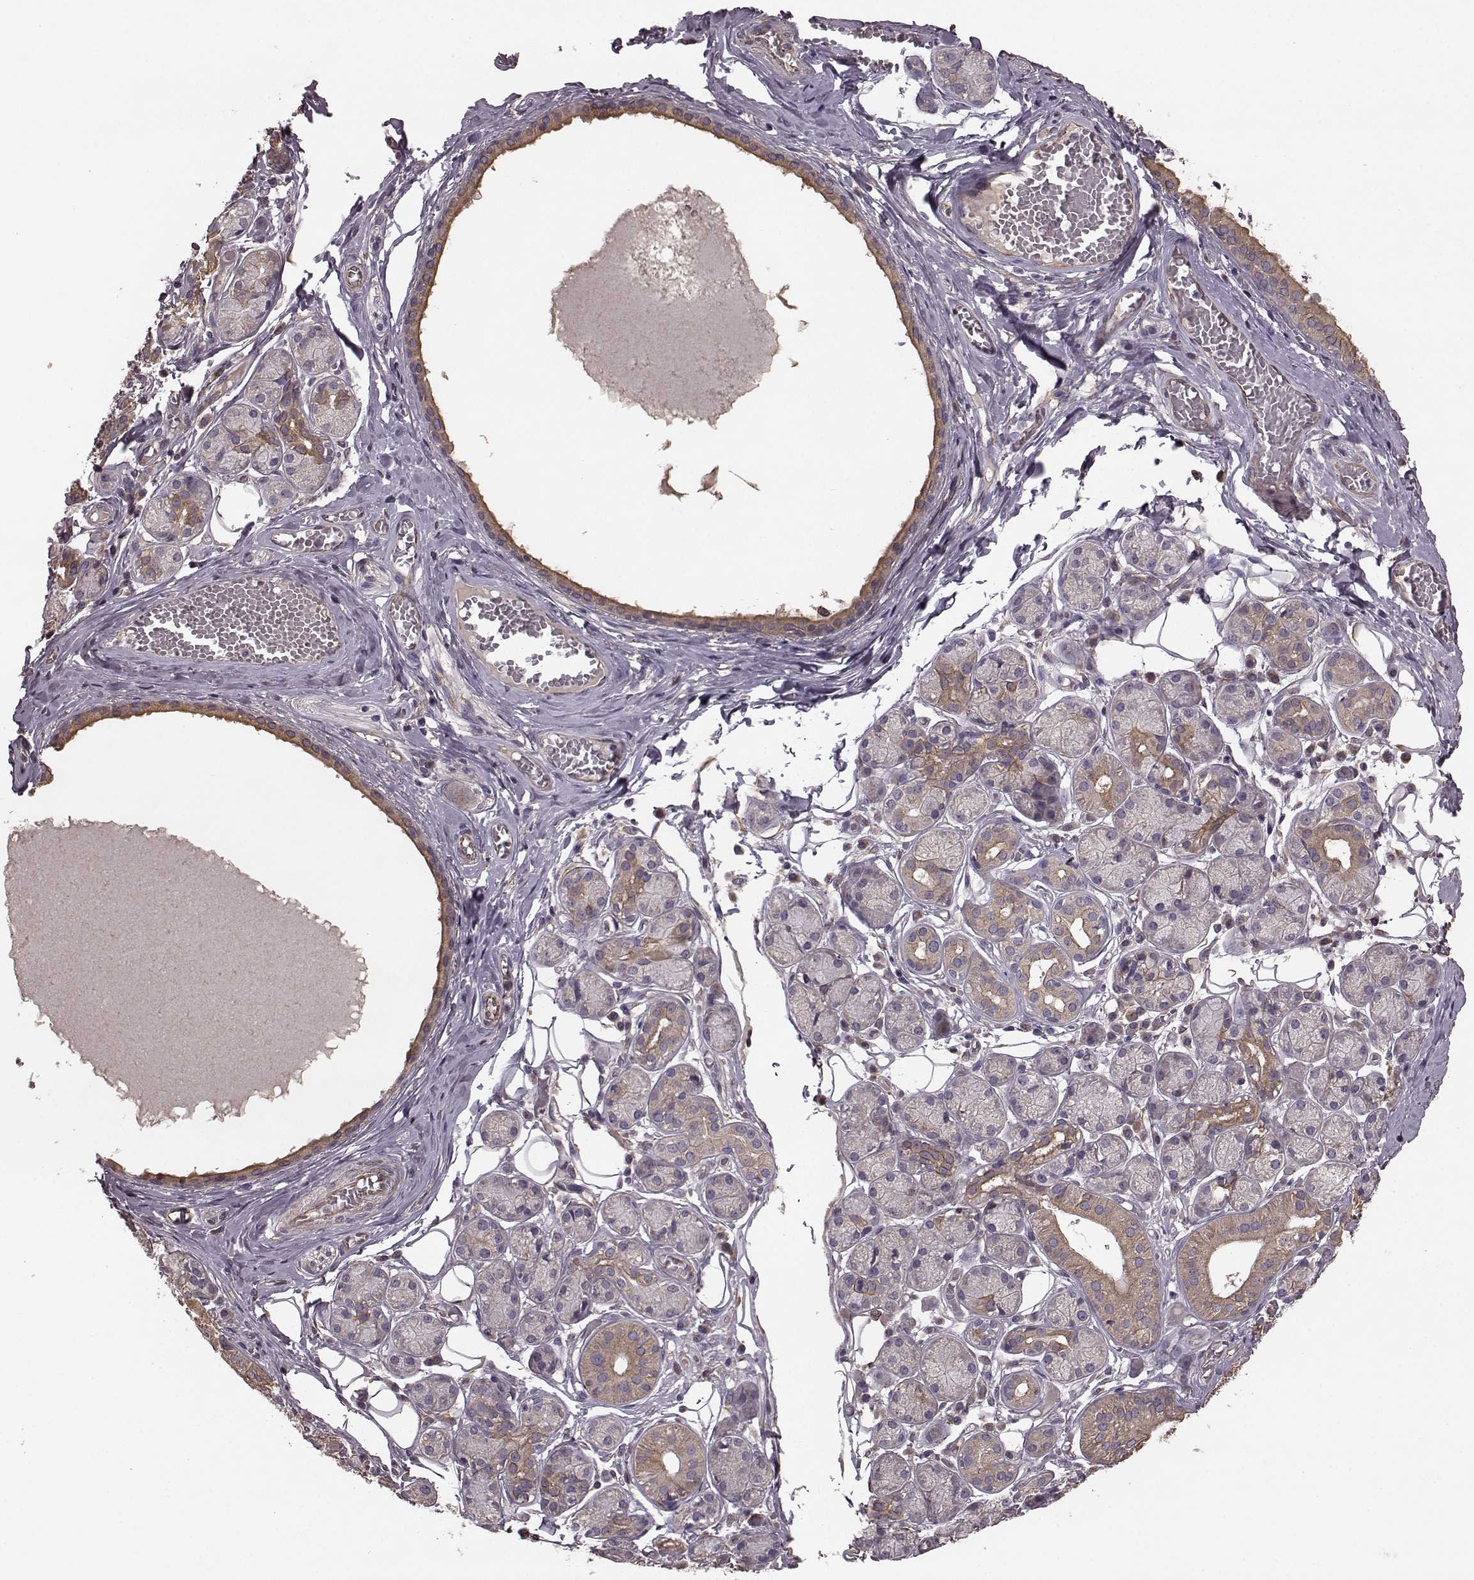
{"staining": {"intensity": "moderate", "quantity": "<25%", "location": "cytoplasmic/membranous"}, "tissue": "salivary gland", "cell_type": "Glandular cells", "image_type": "normal", "snomed": [{"axis": "morphology", "description": "Normal tissue, NOS"}, {"axis": "topography", "description": "Salivary gland"}, {"axis": "topography", "description": "Peripheral nerve tissue"}], "caption": "A brown stain labels moderate cytoplasmic/membranous staining of a protein in glandular cells of benign salivary gland. (IHC, brightfield microscopy, high magnification).", "gene": "NTF3", "patient": {"sex": "male", "age": 71}}